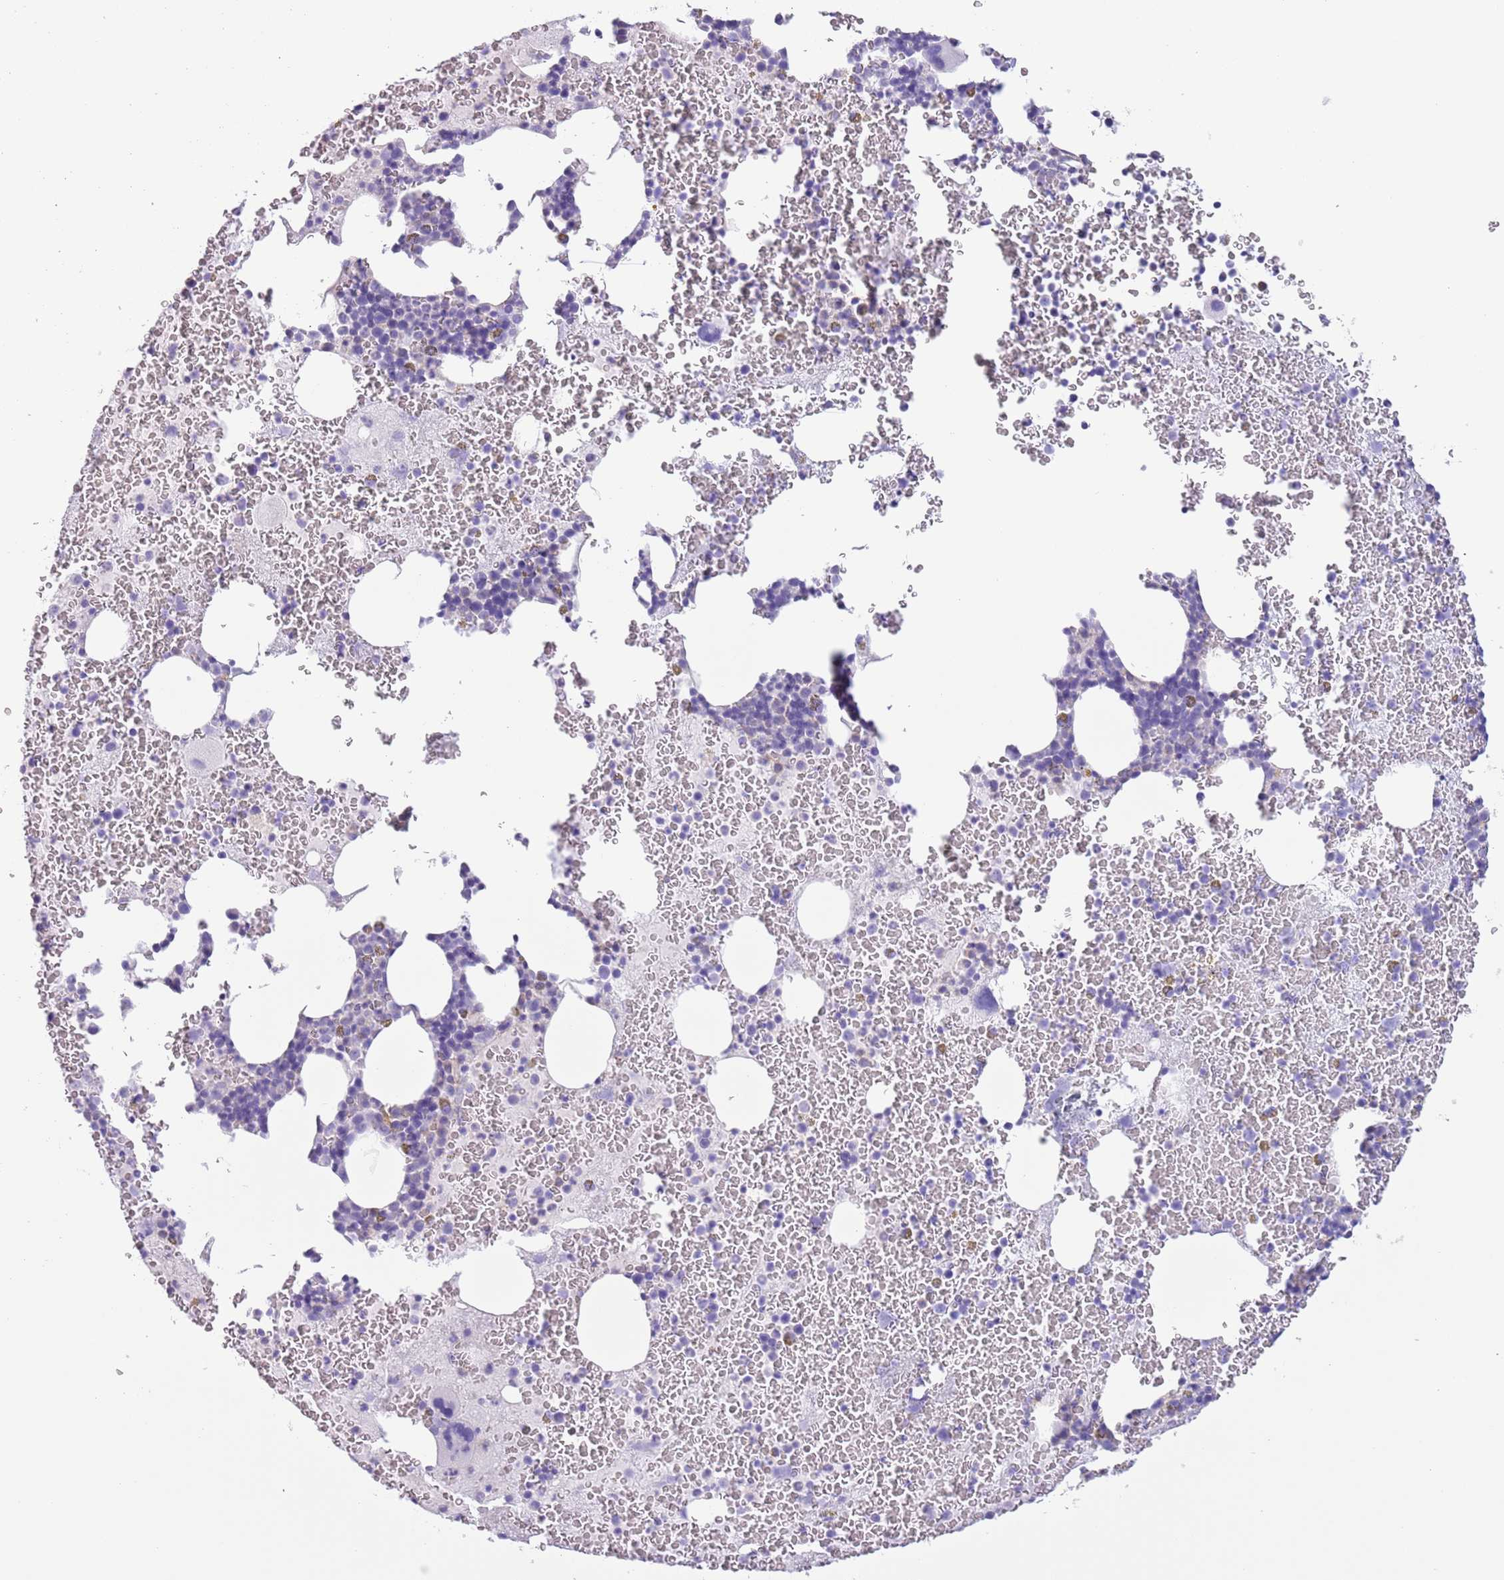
{"staining": {"intensity": "negative", "quantity": "none", "location": "none"}, "tissue": "bone marrow", "cell_type": "Hematopoietic cells", "image_type": "normal", "snomed": [{"axis": "morphology", "description": "Normal tissue, NOS"}, {"axis": "topography", "description": "Bone marrow"}], "caption": "Bone marrow stained for a protein using immunohistochemistry (IHC) displays no expression hematopoietic cells.", "gene": "RBP3", "patient": {"sex": "male", "age": 26}}